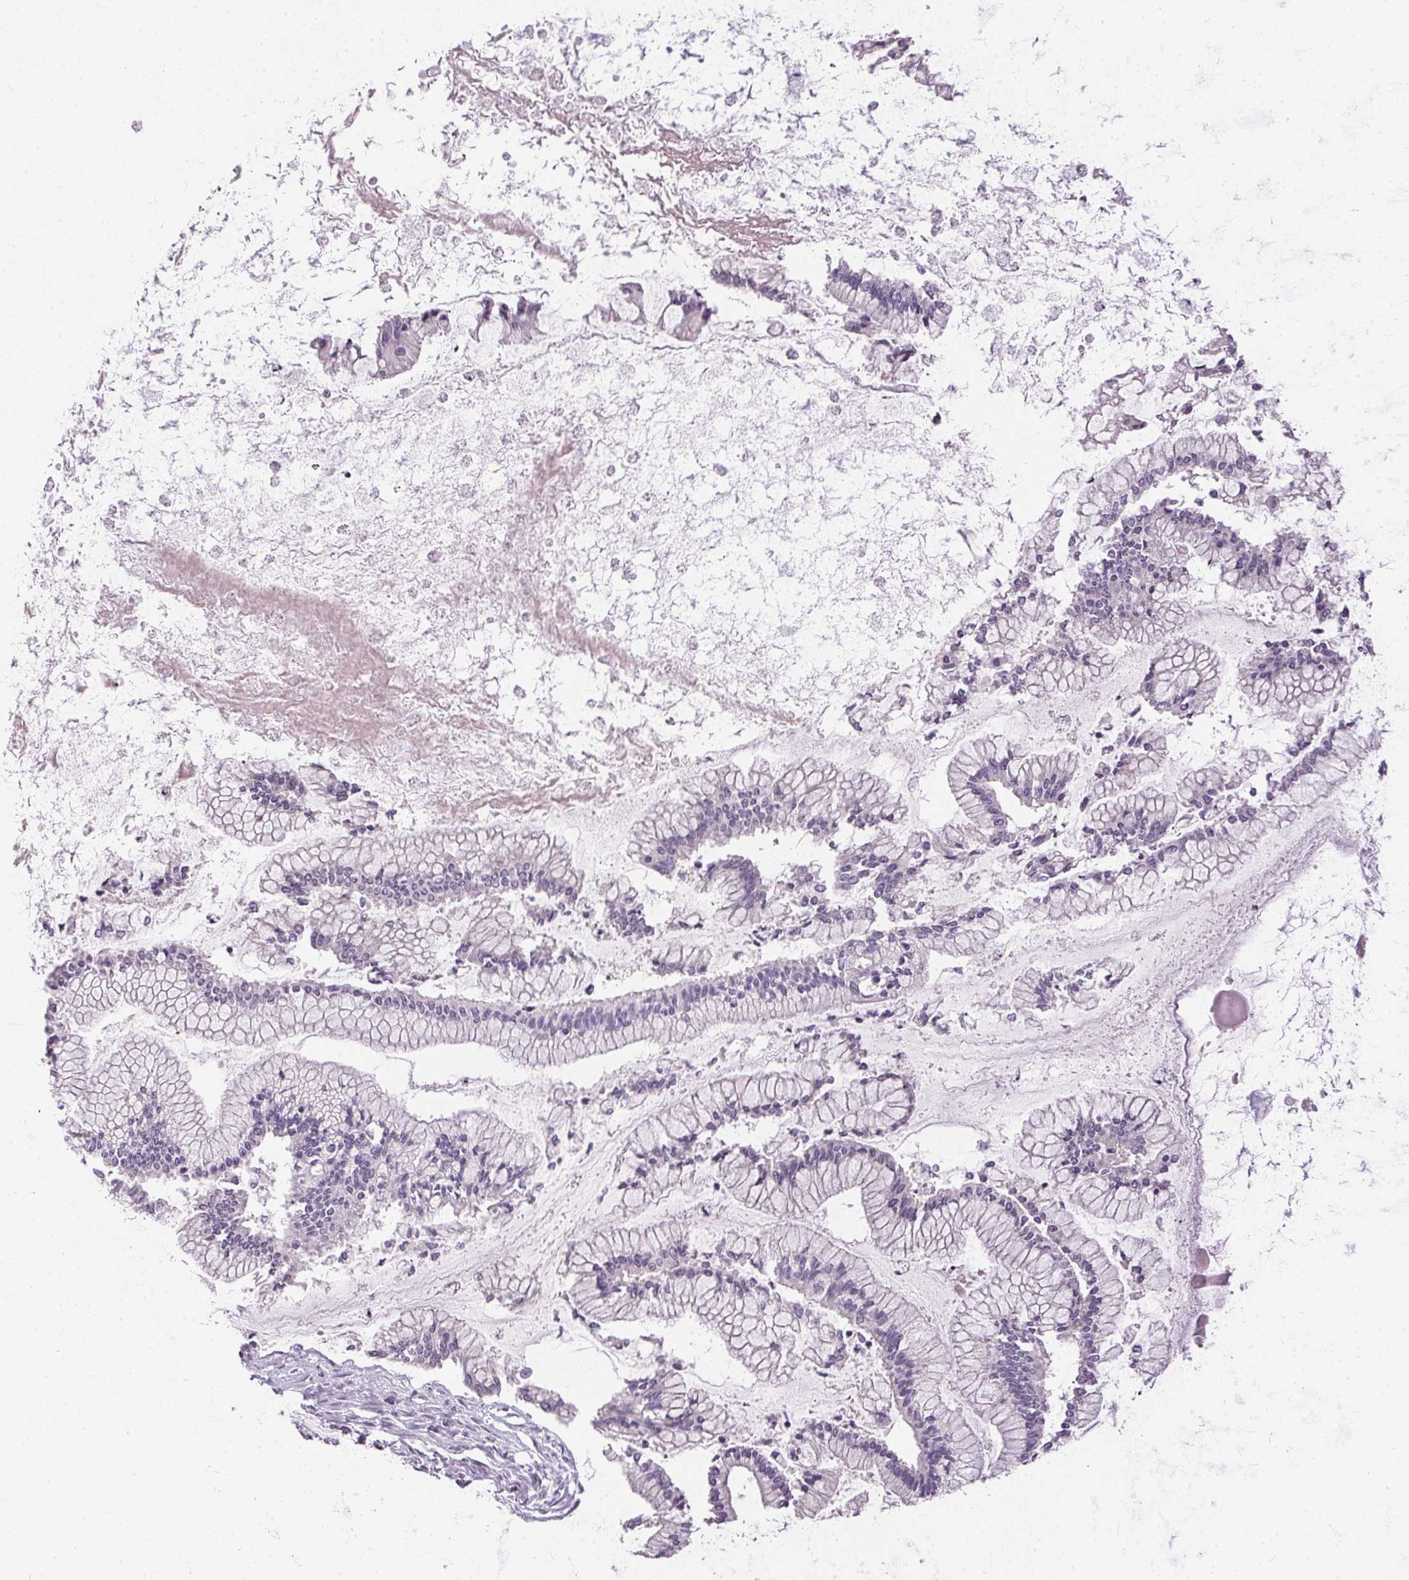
{"staining": {"intensity": "negative", "quantity": "none", "location": "none"}, "tissue": "ovarian cancer", "cell_type": "Tumor cells", "image_type": "cancer", "snomed": [{"axis": "morphology", "description": "Cystadenocarcinoma, mucinous, NOS"}, {"axis": "topography", "description": "Ovary"}], "caption": "An immunohistochemistry photomicrograph of ovarian mucinous cystadenocarcinoma is shown. There is no staining in tumor cells of ovarian mucinous cystadenocarcinoma. (Brightfield microscopy of DAB IHC at high magnification).", "gene": "SPACA9", "patient": {"sex": "female", "age": 67}}